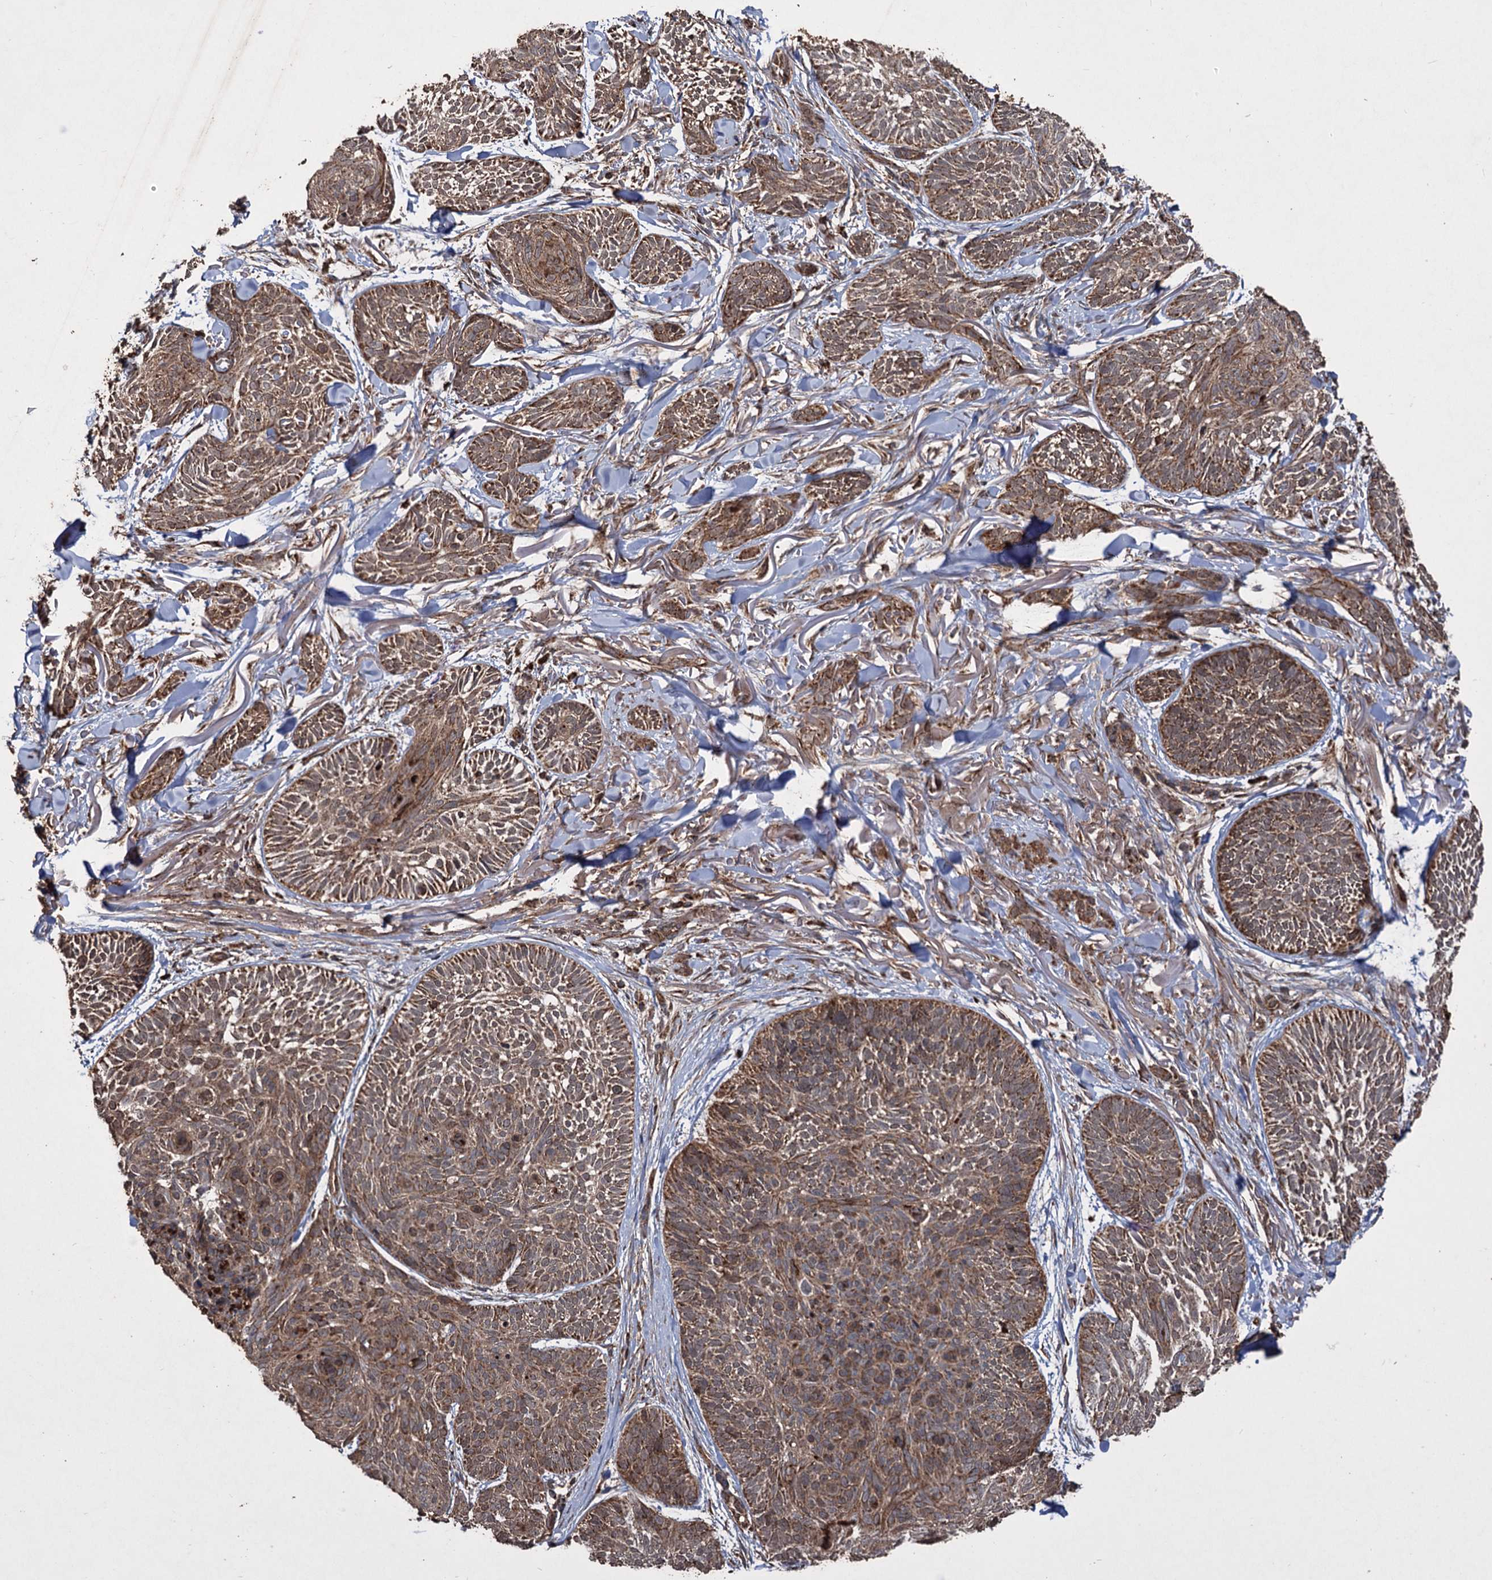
{"staining": {"intensity": "moderate", "quantity": ">75%", "location": "cytoplasmic/membranous"}, "tissue": "skin cancer", "cell_type": "Tumor cells", "image_type": "cancer", "snomed": [{"axis": "morphology", "description": "Normal tissue, NOS"}, {"axis": "morphology", "description": "Basal cell carcinoma"}, {"axis": "topography", "description": "Skin"}], "caption": "There is medium levels of moderate cytoplasmic/membranous staining in tumor cells of basal cell carcinoma (skin), as demonstrated by immunohistochemical staining (brown color).", "gene": "IPO4", "patient": {"sex": "male", "age": 66}}